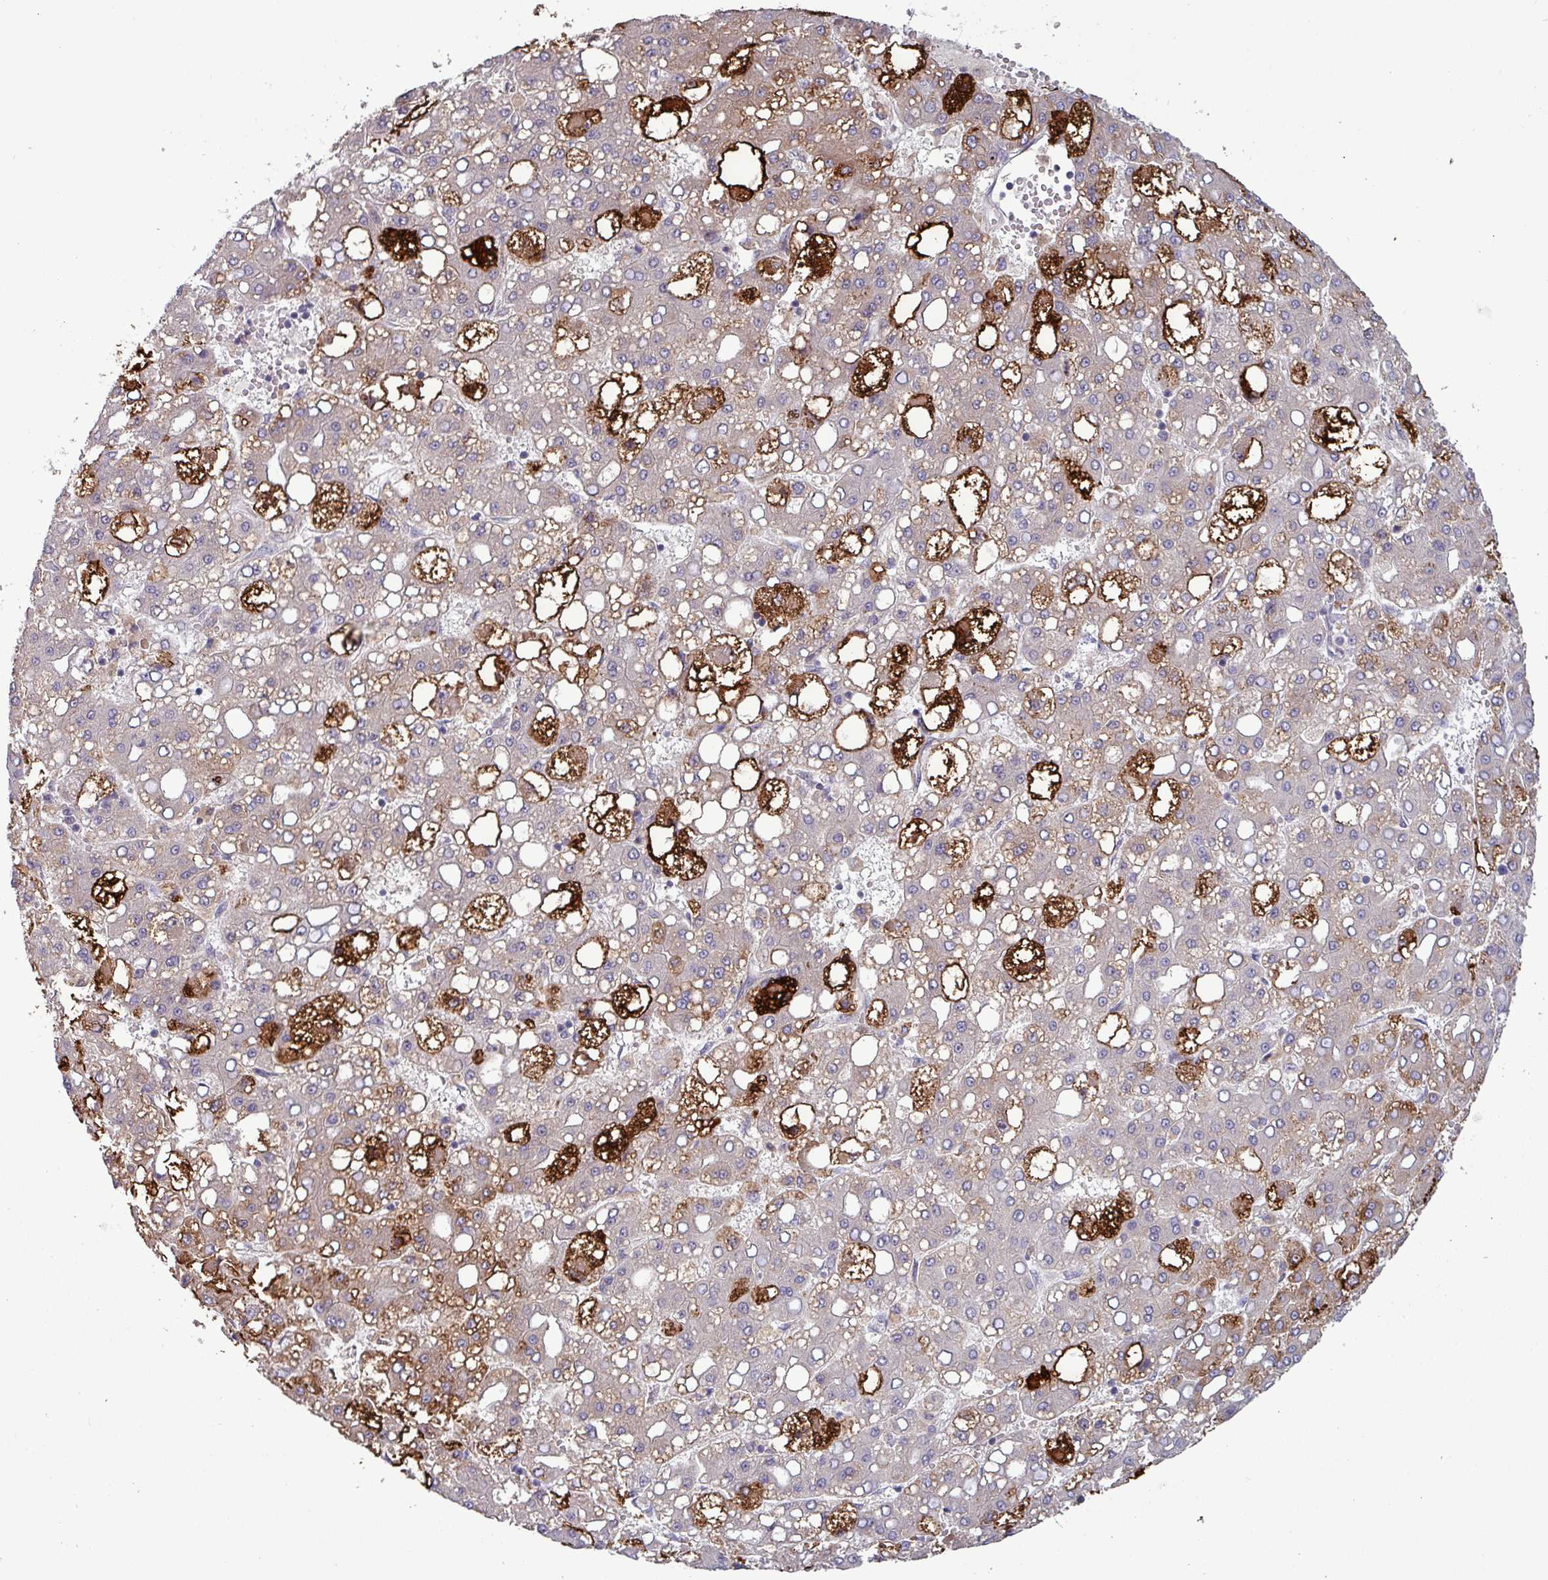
{"staining": {"intensity": "strong", "quantity": "<25%", "location": "cytoplasmic/membranous"}, "tissue": "liver cancer", "cell_type": "Tumor cells", "image_type": "cancer", "snomed": [{"axis": "morphology", "description": "Carcinoma, Hepatocellular, NOS"}, {"axis": "topography", "description": "Liver"}], "caption": "Immunohistochemical staining of human liver hepatocellular carcinoma demonstrates medium levels of strong cytoplasmic/membranous protein positivity in about <25% of tumor cells.", "gene": "PLIN2", "patient": {"sex": "male", "age": 65}}